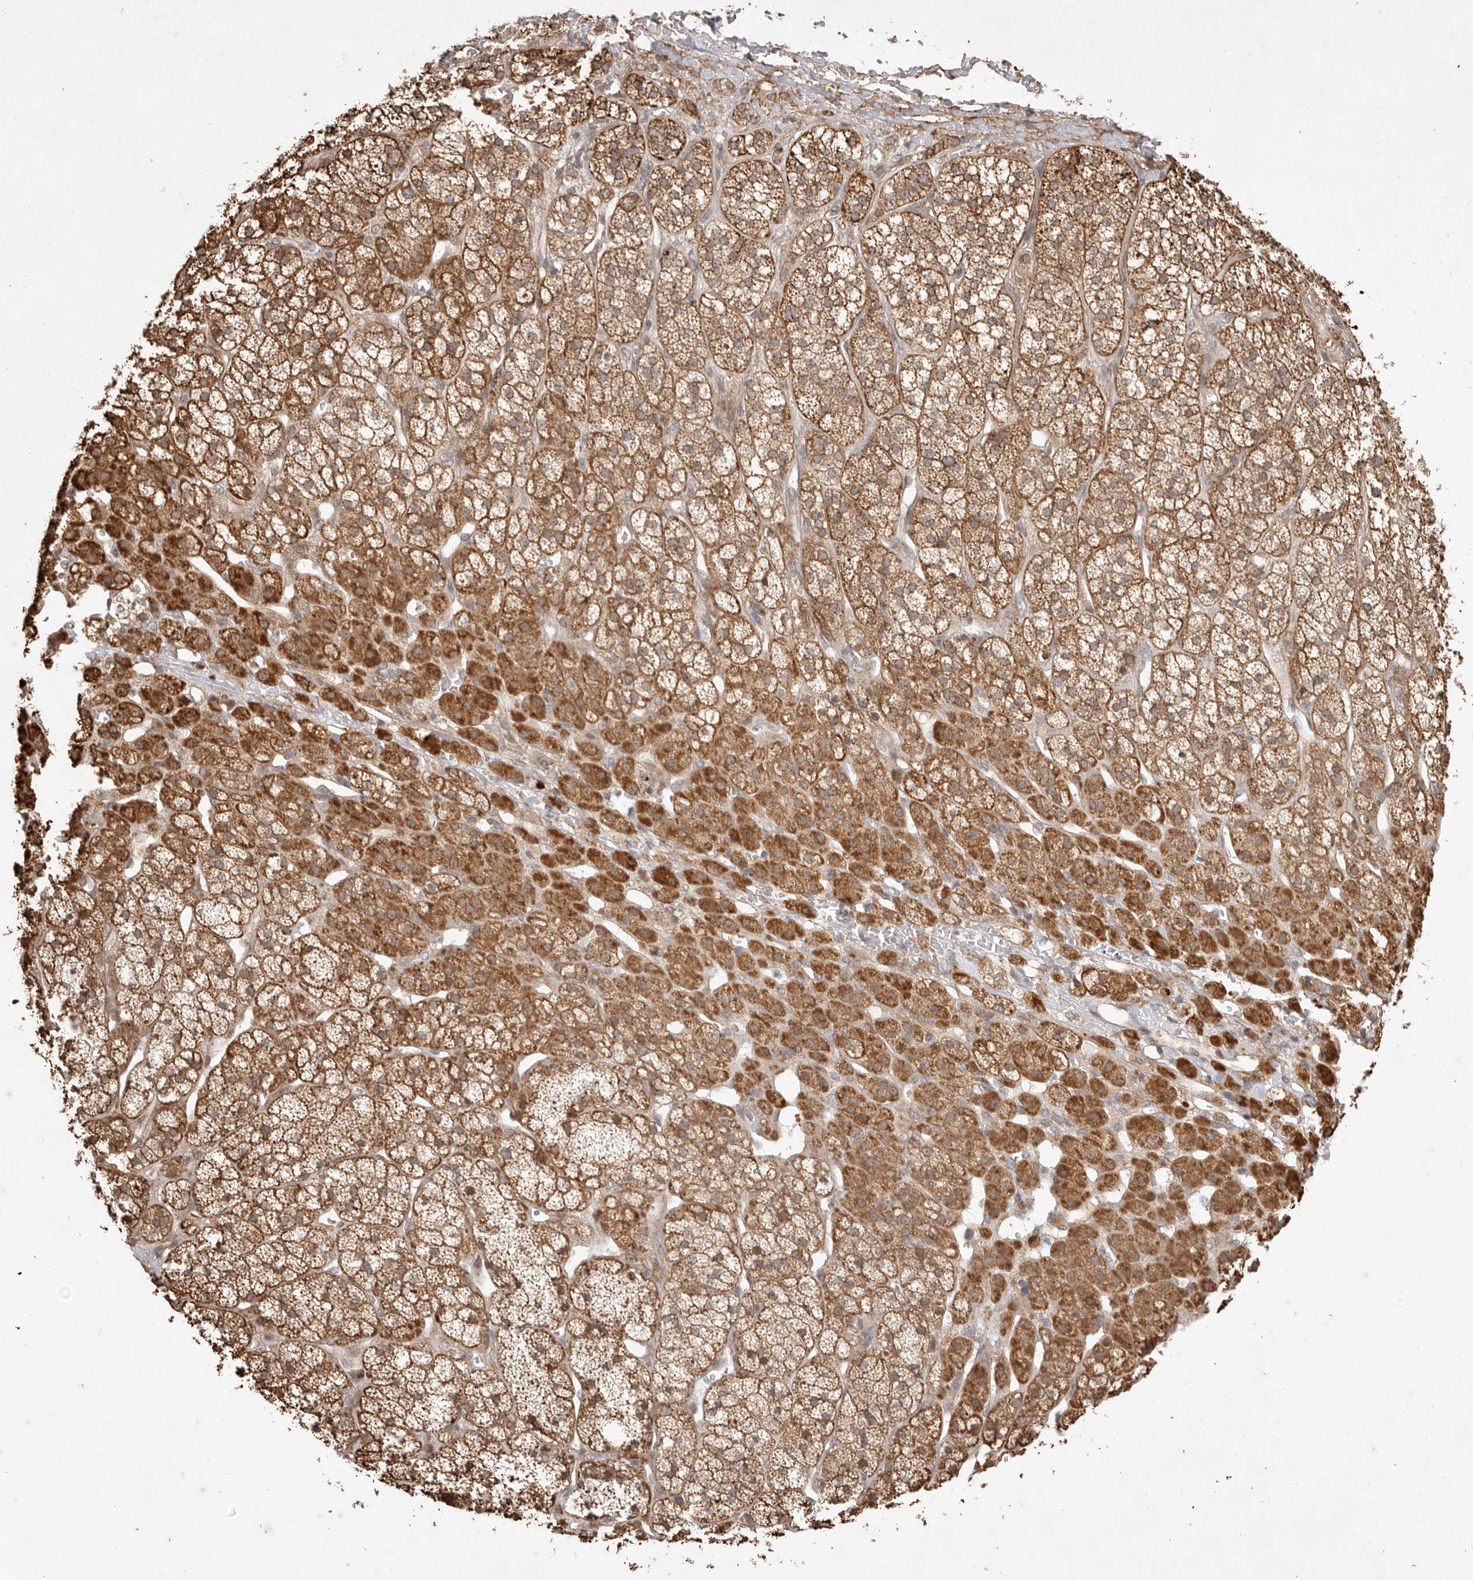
{"staining": {"intensity": "moderate", "quantity": ">75%", "location": "cytoplasmic/membranous"}, "tissue": "adrenal gland", "cell_type": "Glandular cells", "image_type": "normal", "snomed": [{"axis": "morphology", "description": "Normal tissue, NOS"}, {"axis": "topography", "description": "Adrenal gland"}], "caption": "High-power microscopy captured an IHC micrograph of normal adrenal gland, revealing moderate cytoplasmic/membranous staining in approximately >75% of glandular cells. The staining is performed using DAB brown chromogen to label protein expression. The nuclei are counter-stained blue using hematoxylin.", "gene": "DPH7", "patient": {"sex": "male", "age": 56}}